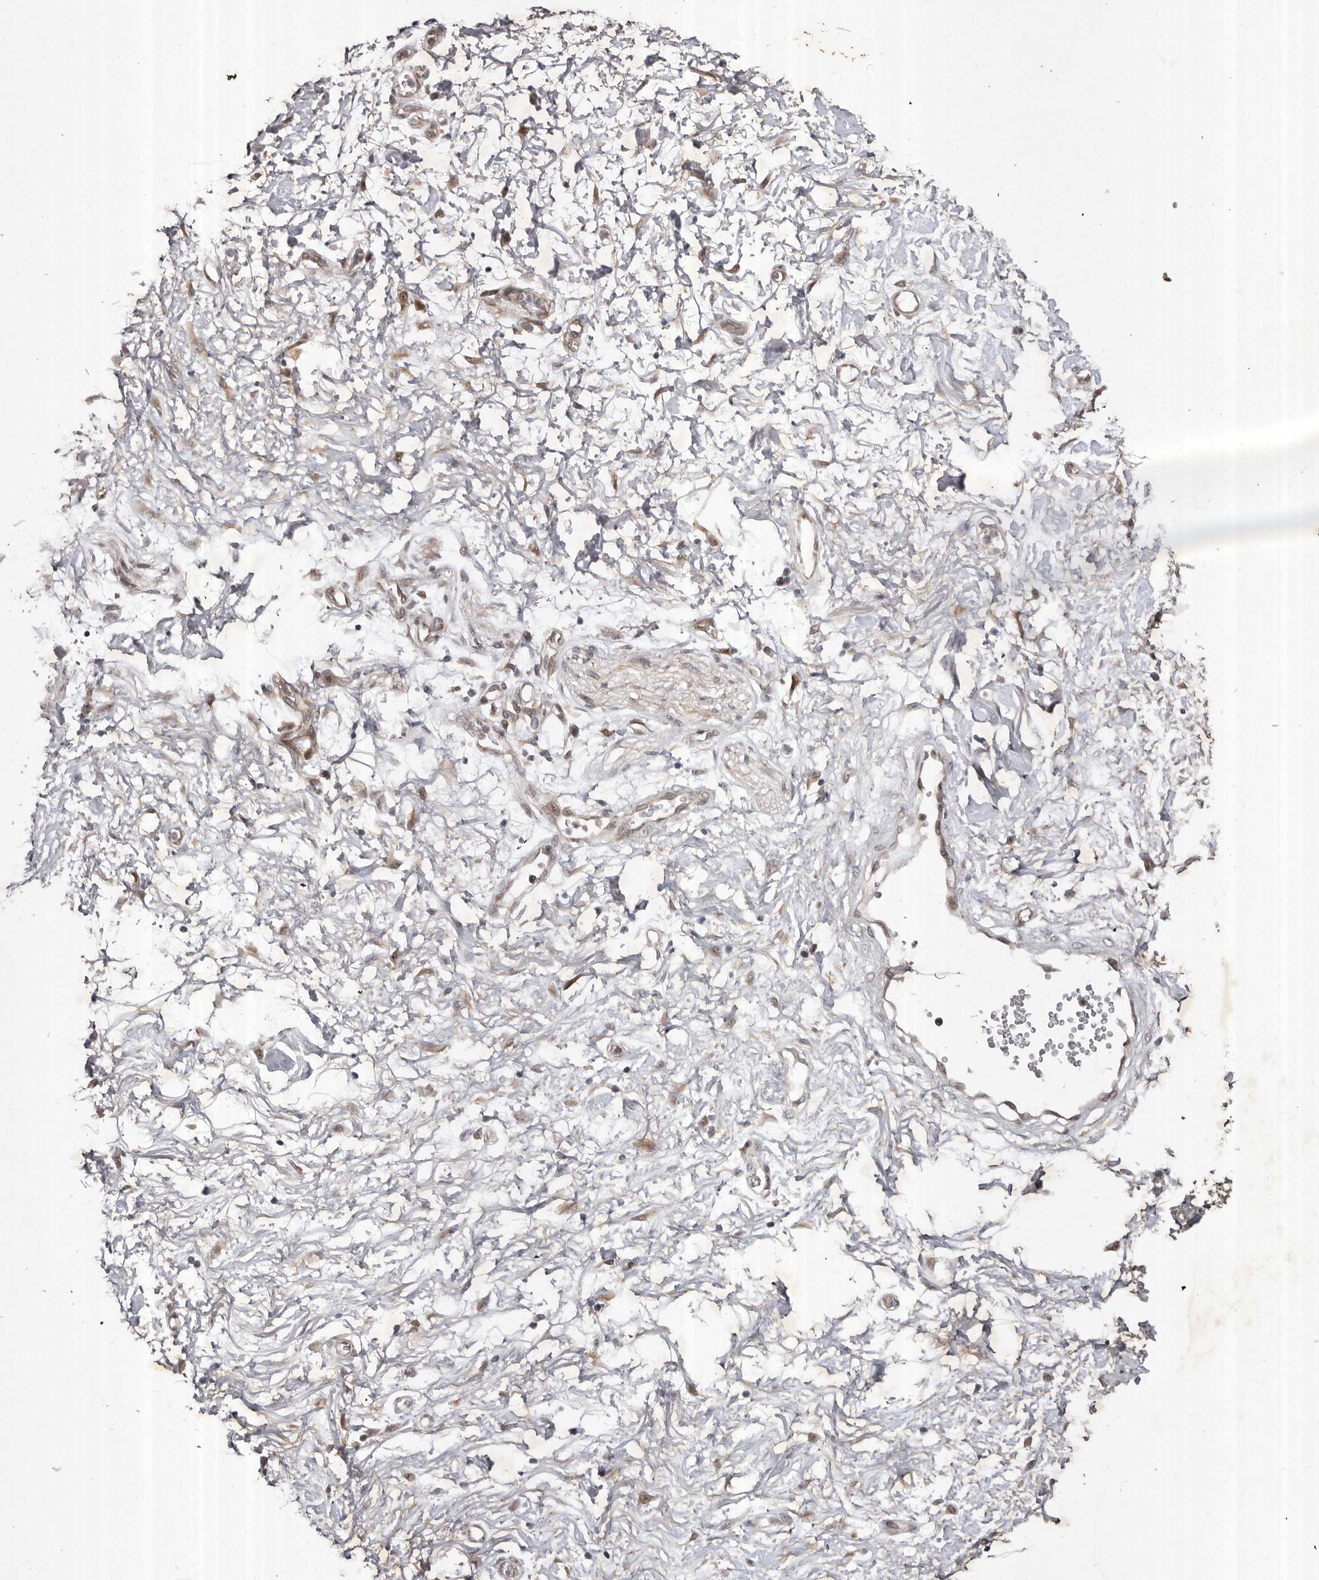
{"staining": {"intensity": "moderate", "quantity": ">75%", "location": "cytoplasmic/membranous"}, "tissue": "soft tissue", "cell_type": "Chondrocytes", "image_type": "normal", "snomed": [{"axis": "morphology", "description": "Normal tissue, NOS"}, {"axis": "morphology", "description": "Adenocarcinoma, NOS"}, {"axis": "topography", "description": "Pancreas"}, {"axis": "topography", "description": "Peripheral nerve tissue"}], "caption": "Immunohistochemical staining of normal soft tissue displays moderate cytoplasmic/membranous protein positivity in approximately >75% of chondrocytes.", "gene": "ABL1", "patient": {"sex": "male", "age": 59}}